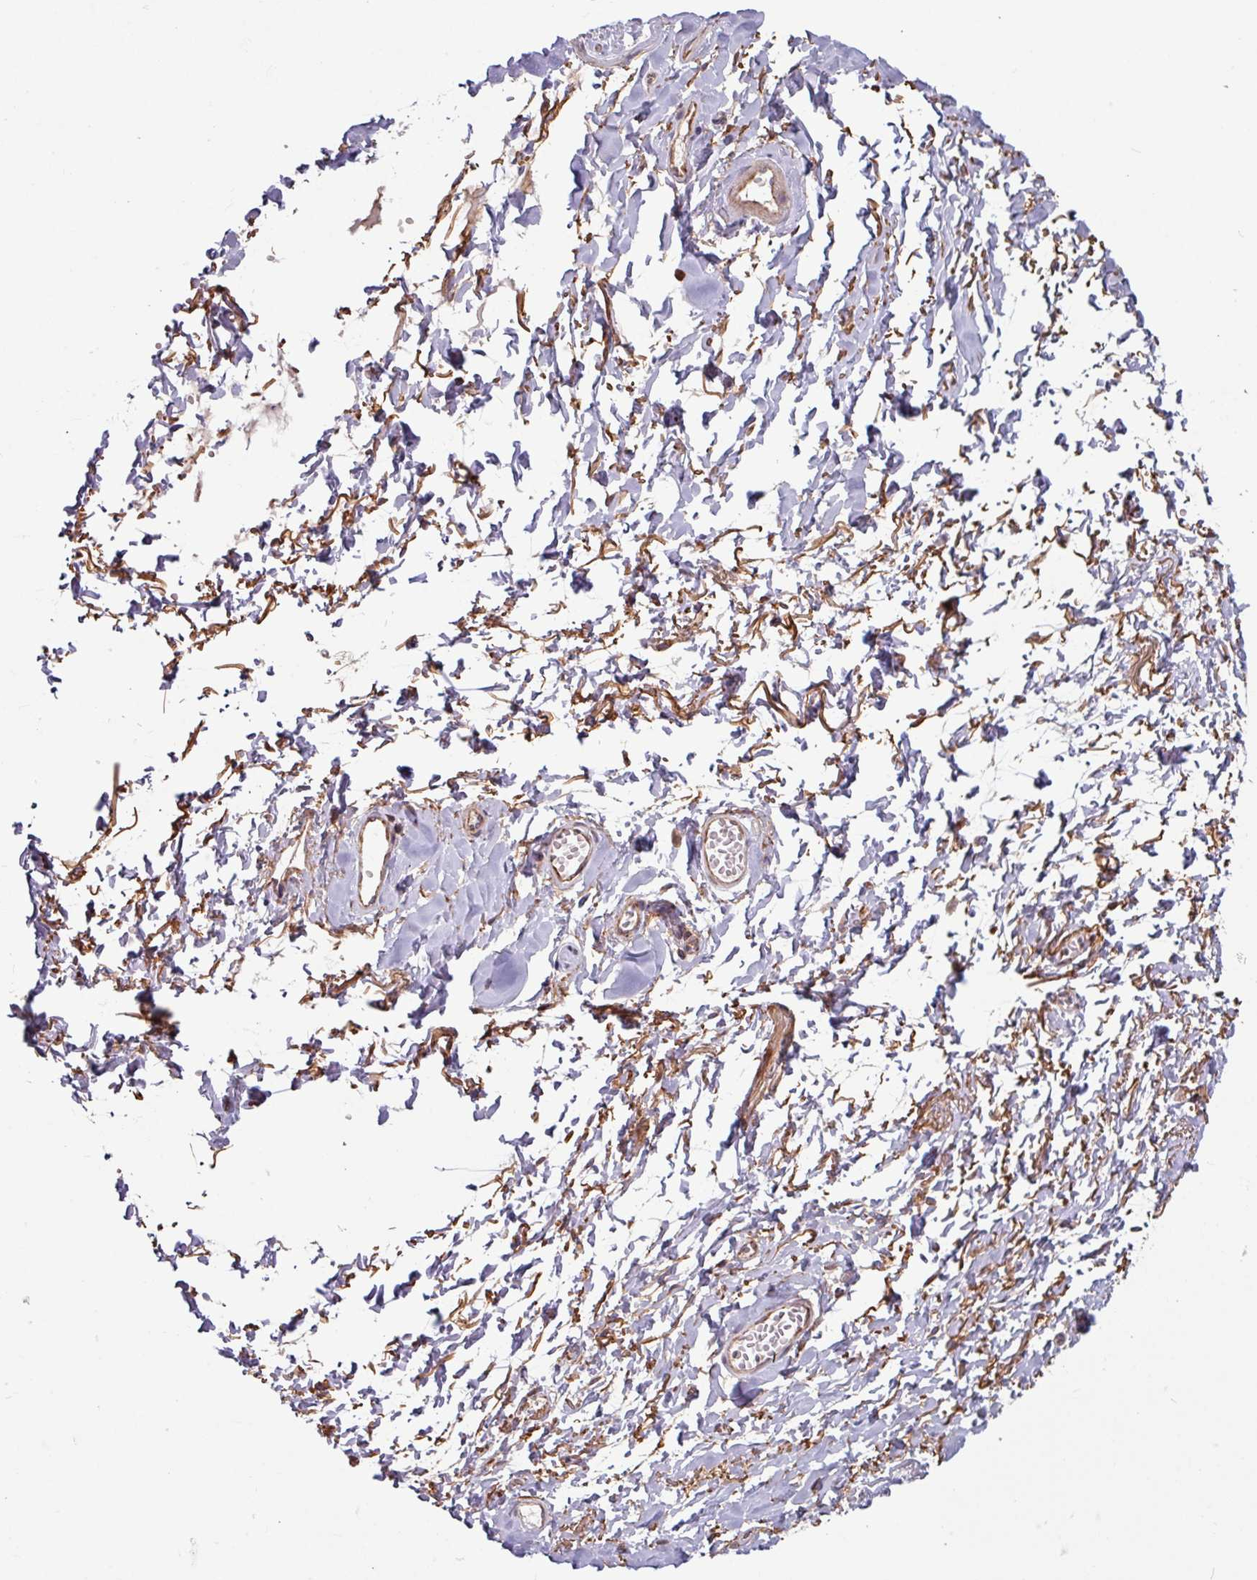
{"staining": {"intensity": "negative", "quantity": "none", "location": "none"}, "tissue": "adipose tissue", "cell_type": "Adipocytes", "image_type": "normal", "snomed": [{"axis": "morphology", "description": "Normal tissue, NOS"}, {"axis": "topography", "description": "Vulva"}, {"axis": "topography", "description": "Vagina"}, {"axis": "topography", "description": "Peripheral nerve tissue"}], "caption": "Immunohistochemistry (IHC) of unremarkable human adipose tissue demonstrates no positivity in adipocytes.", "gene": "COX7C", "patient": {"sex": "female", "age": 66}}